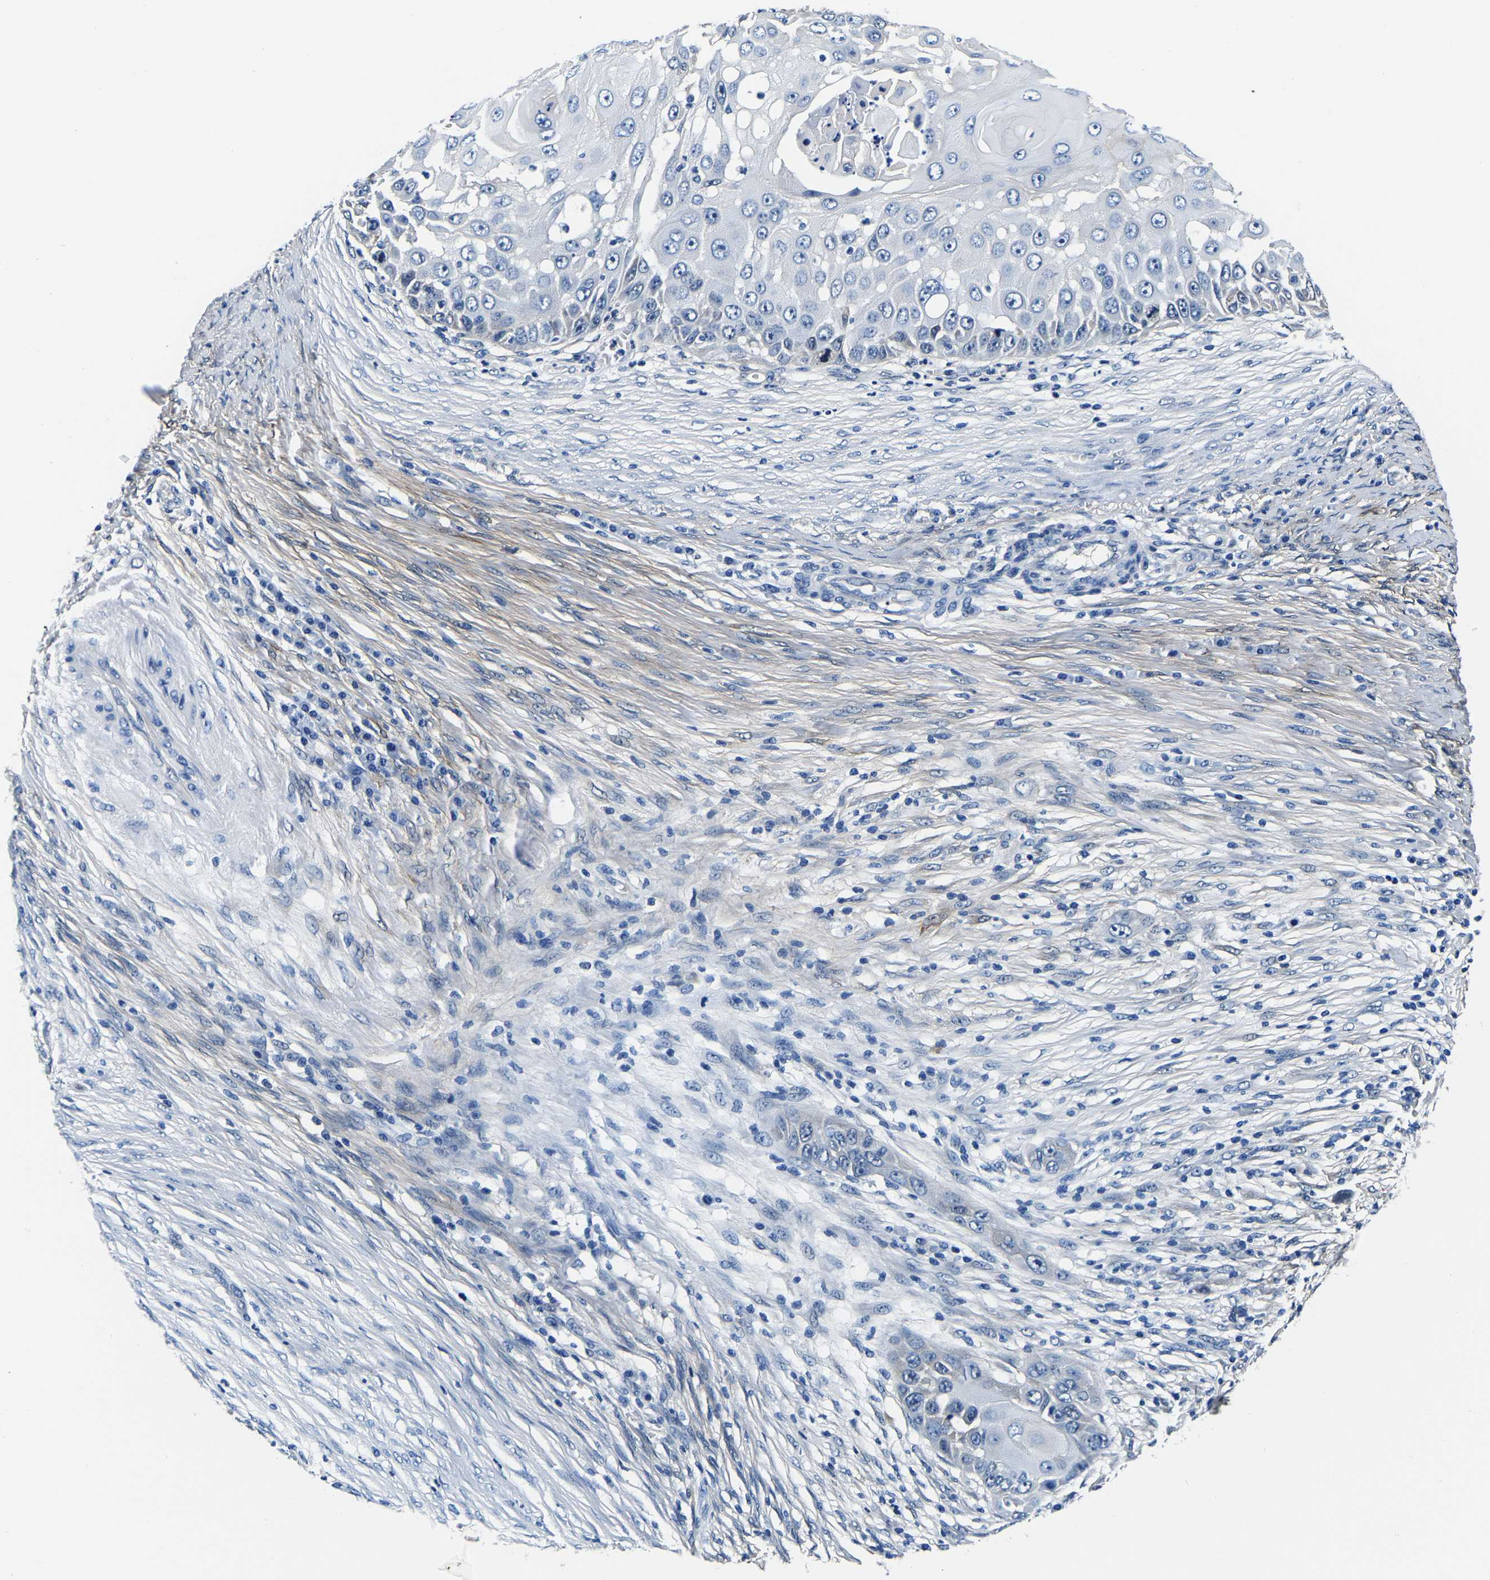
{"staining": {"intensity": "negative", "quantity": "none", "location": "none"}, "tissue": "skin cancer", "cell_type": "Tumor cells", "image_type": "cancer", "snomed": [{"axis": "morphology", "description": "Squamous cell carcinoma, NOS"}, {"axis": "topography", "description": "Skin"}], "caption": "Image shows no significant protein positivity in tumor cells of squamous cell carcinoma (skin).", "gene": "S100A13", "patient": {"sex": "female", "age": 44}}